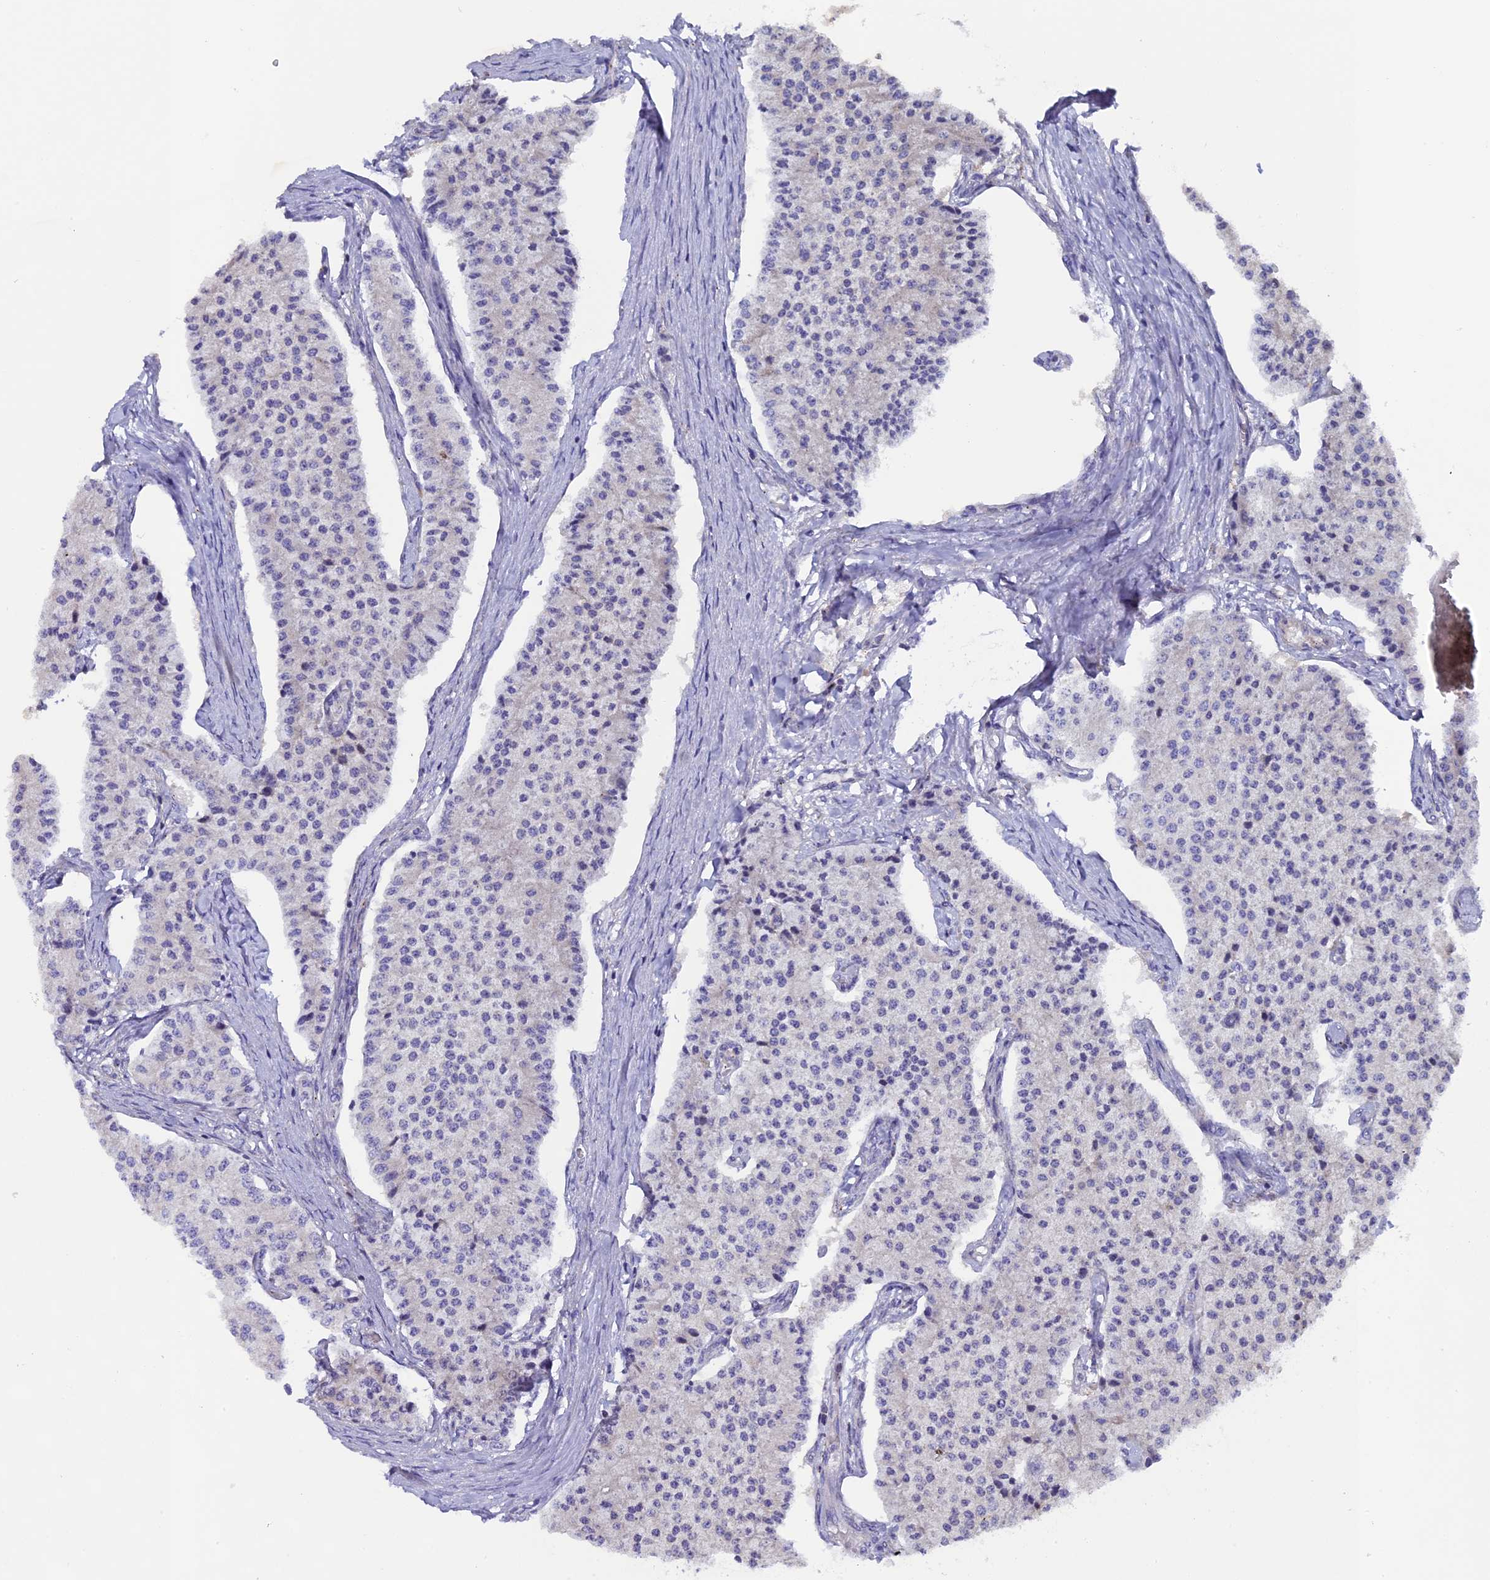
{"staining": {"intensity": "negative", "quantity": "none", "location": "none"}, "tissue": "carcinoid", "cell_type": "Tumor cells", "image_type": "cancer", "snomed": [{"axis": "morphology", "description": "Carcinoid, malignant, NOS"}, {"axis": "topography", "description": "Colon"}], "caption": "Carcinoid (malignant) stained for a protein using immunohistochemistry reveals no positivity tumor cells.", "gene": "PIGU", "patient": {"sex": "female", "age": 52}}